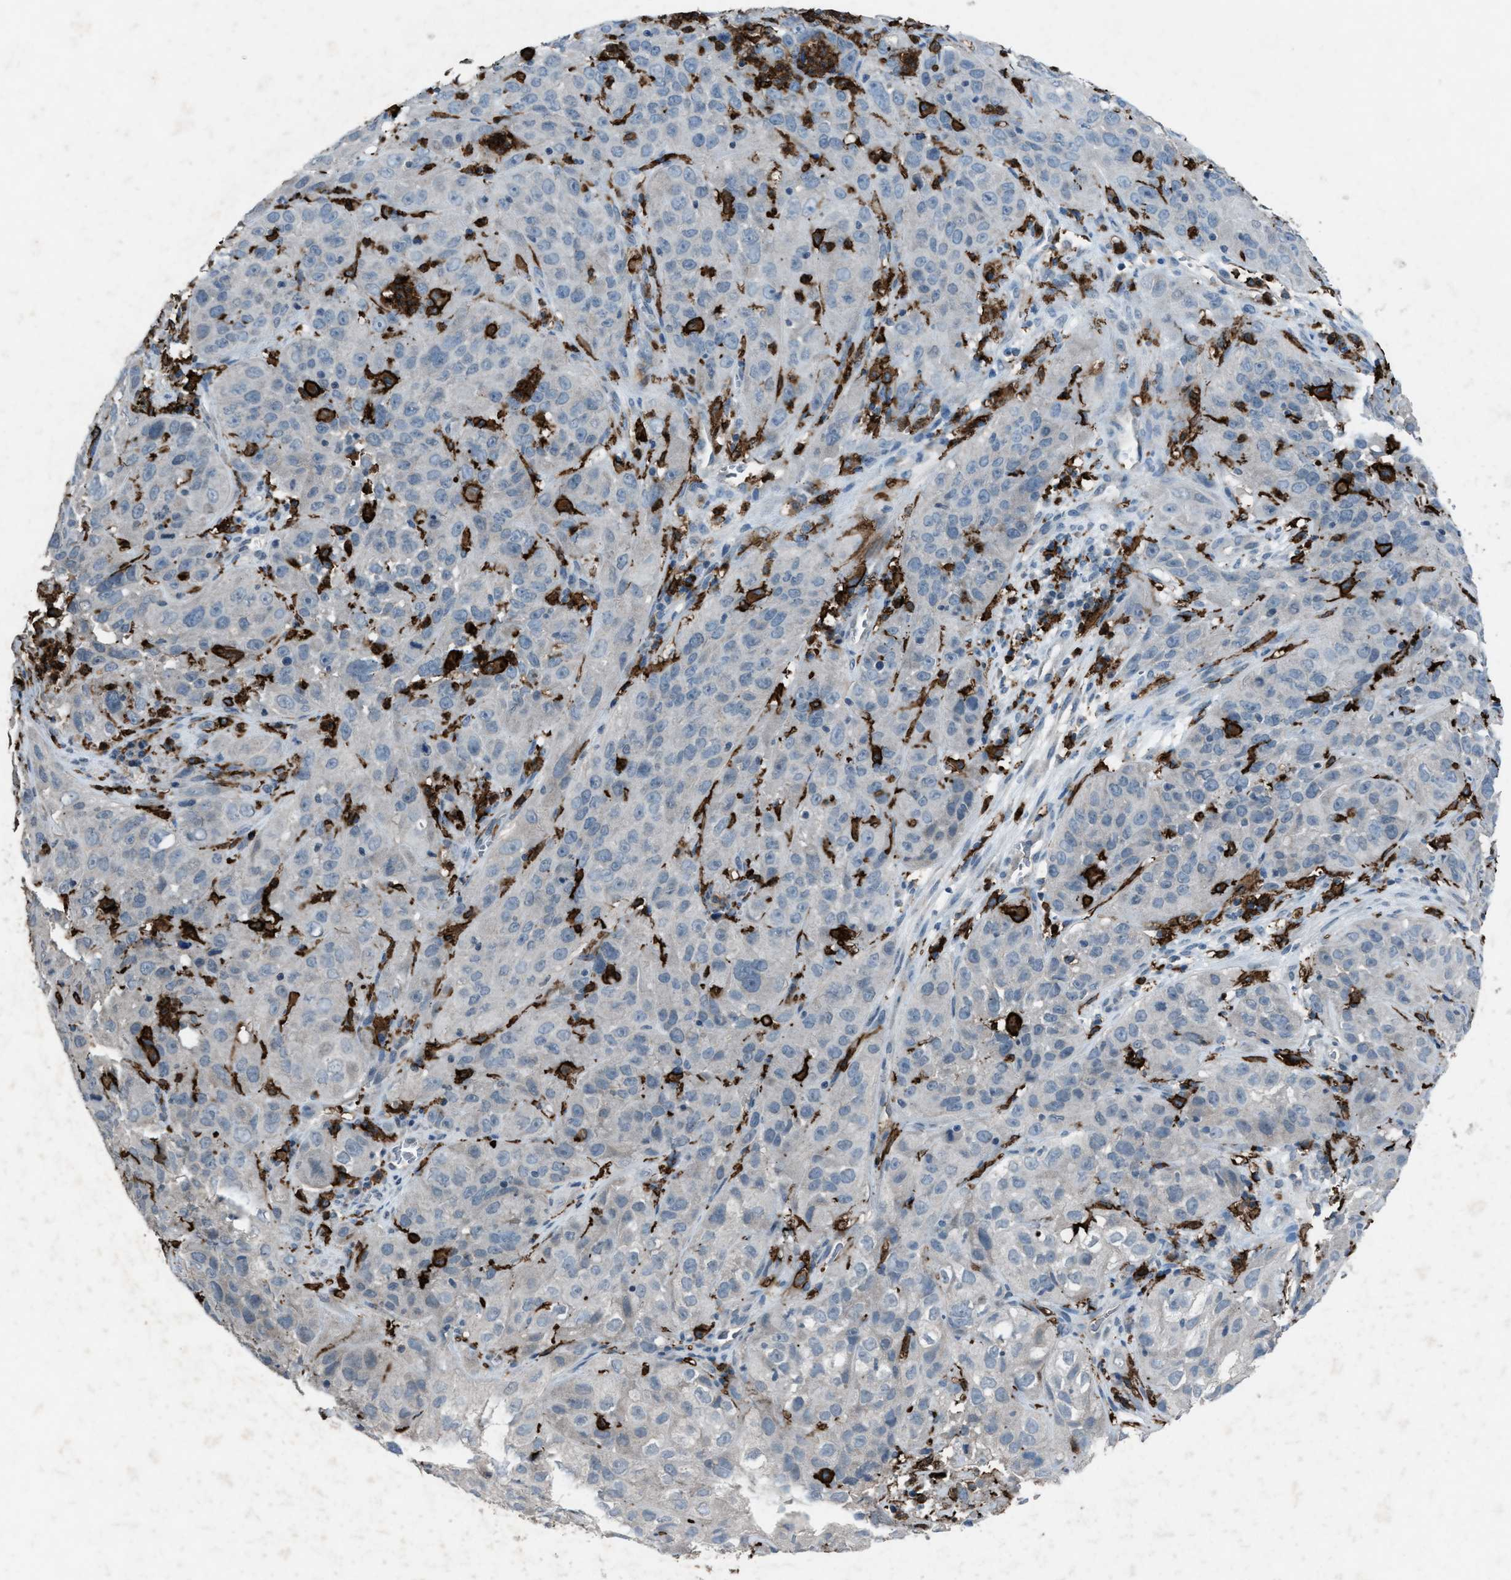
{"staining": {"intensity": "negative", "quantity": "none", "location": "none"}, "tissue": "cervical cancer", "cell_type": "Tumor cells", "image_type": "cancer", "snomed": [{"axis": "morphology", "description": "Squamous cell carcinoma, NOS"}, {"axis": "topography", "description": "Cervix"}], "caption": "This is an immunohistochemistry histopathology image of human cervical cancer. There is no positivity in tumor cells.", "gene": "FCER1G", "patient": {"sex": "female", "age": 32}}